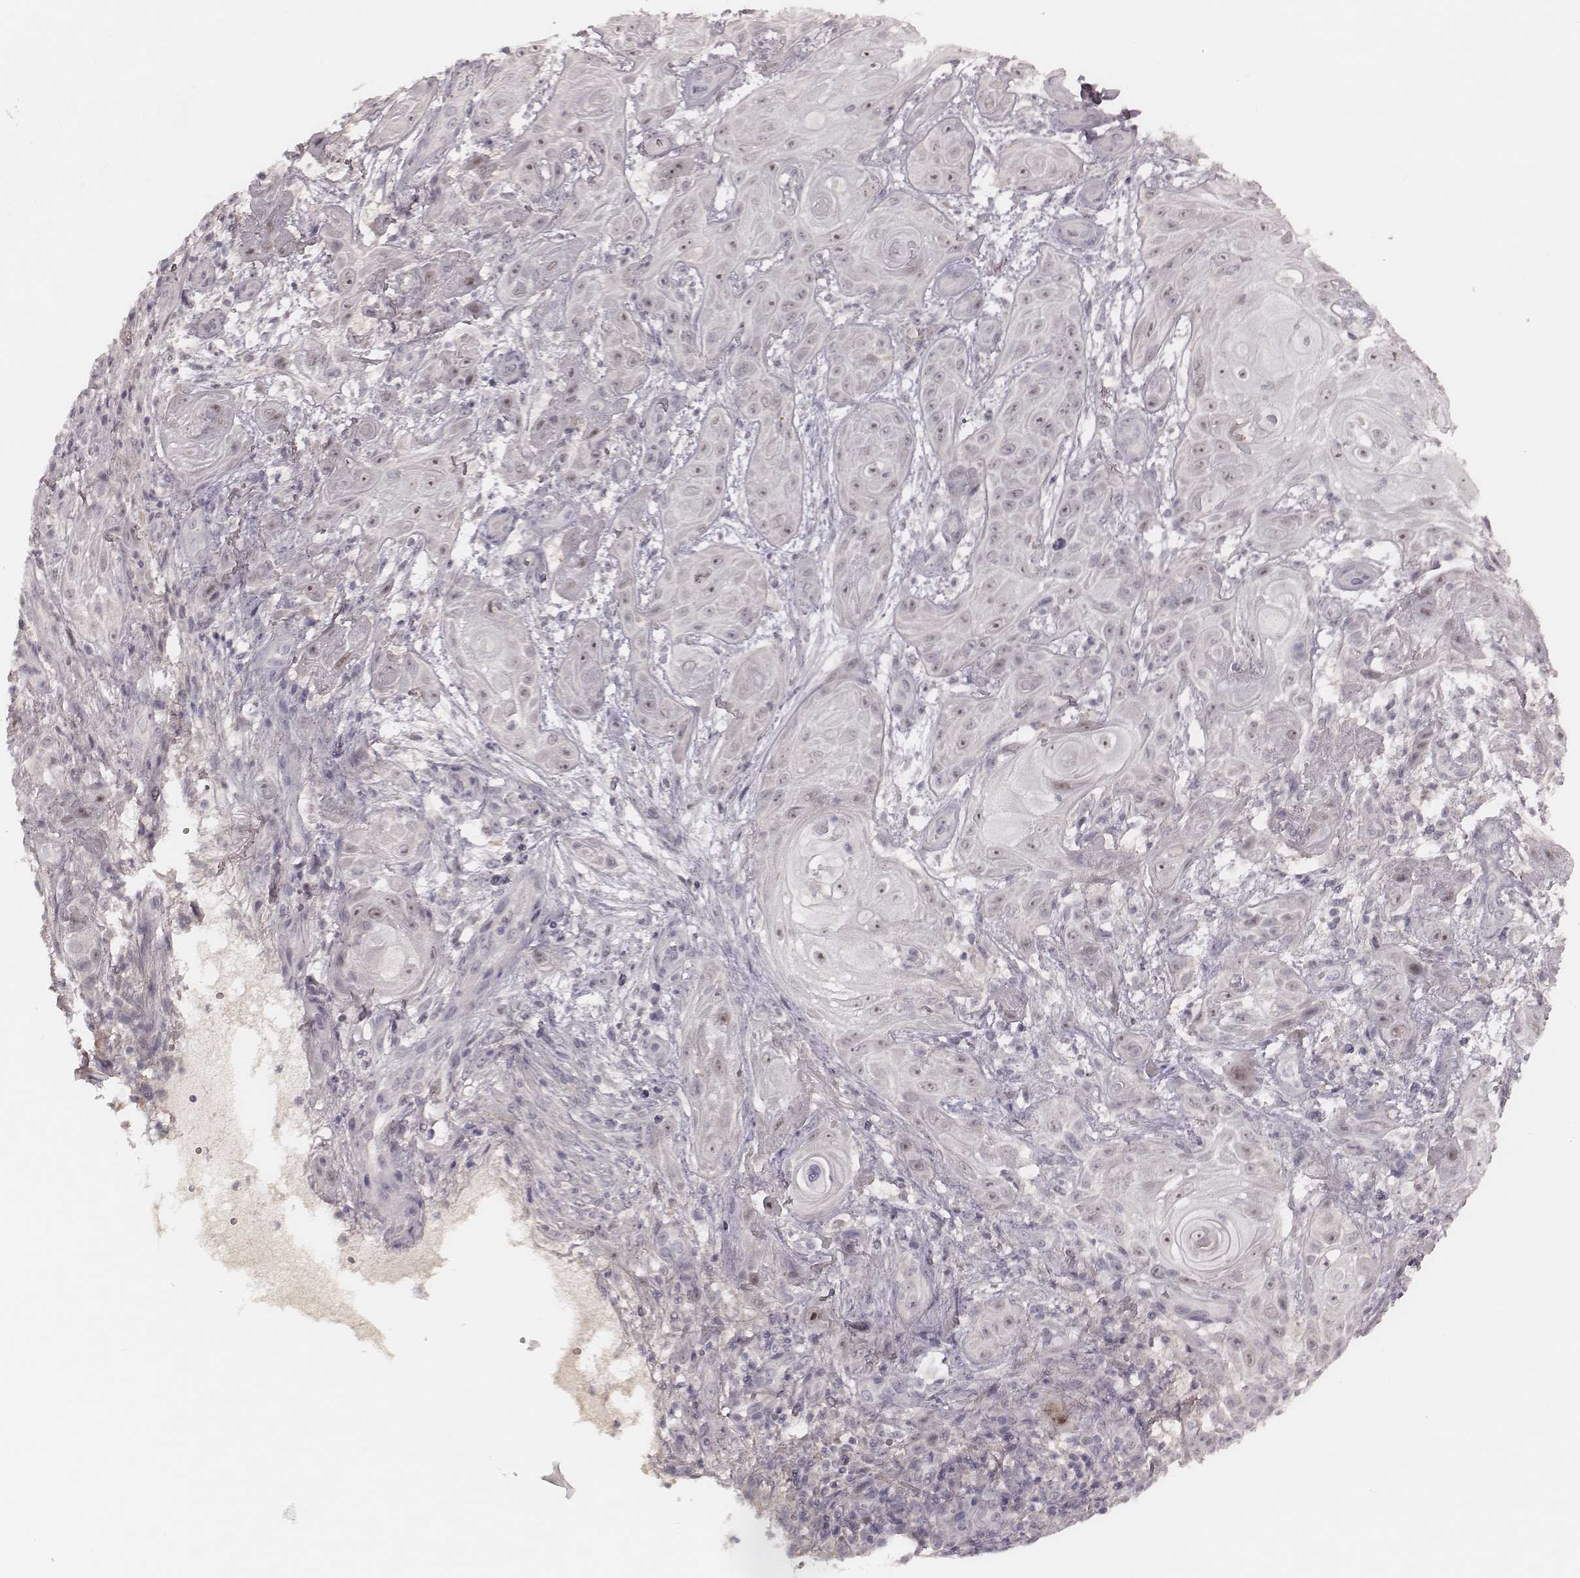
{"staining": {"intensity": "negative", "quantity": "none", "location": "none"}, "tissue": "skin cancer", "cell_type": "Tumor cells", "image_type": "cancer", "snomed": [{"axis": "morphology", "description": "Squamous cell carcinoma, NOS"}, {"axis": "topography", "description": "Skin"}], "caption": "Immunohistochemistry of skin cancer (squamous cell carcinoma) exhibits no staining in tumor cells.", "gene": "FAM13B", "patient": {"sex": "male", "age": 62}}